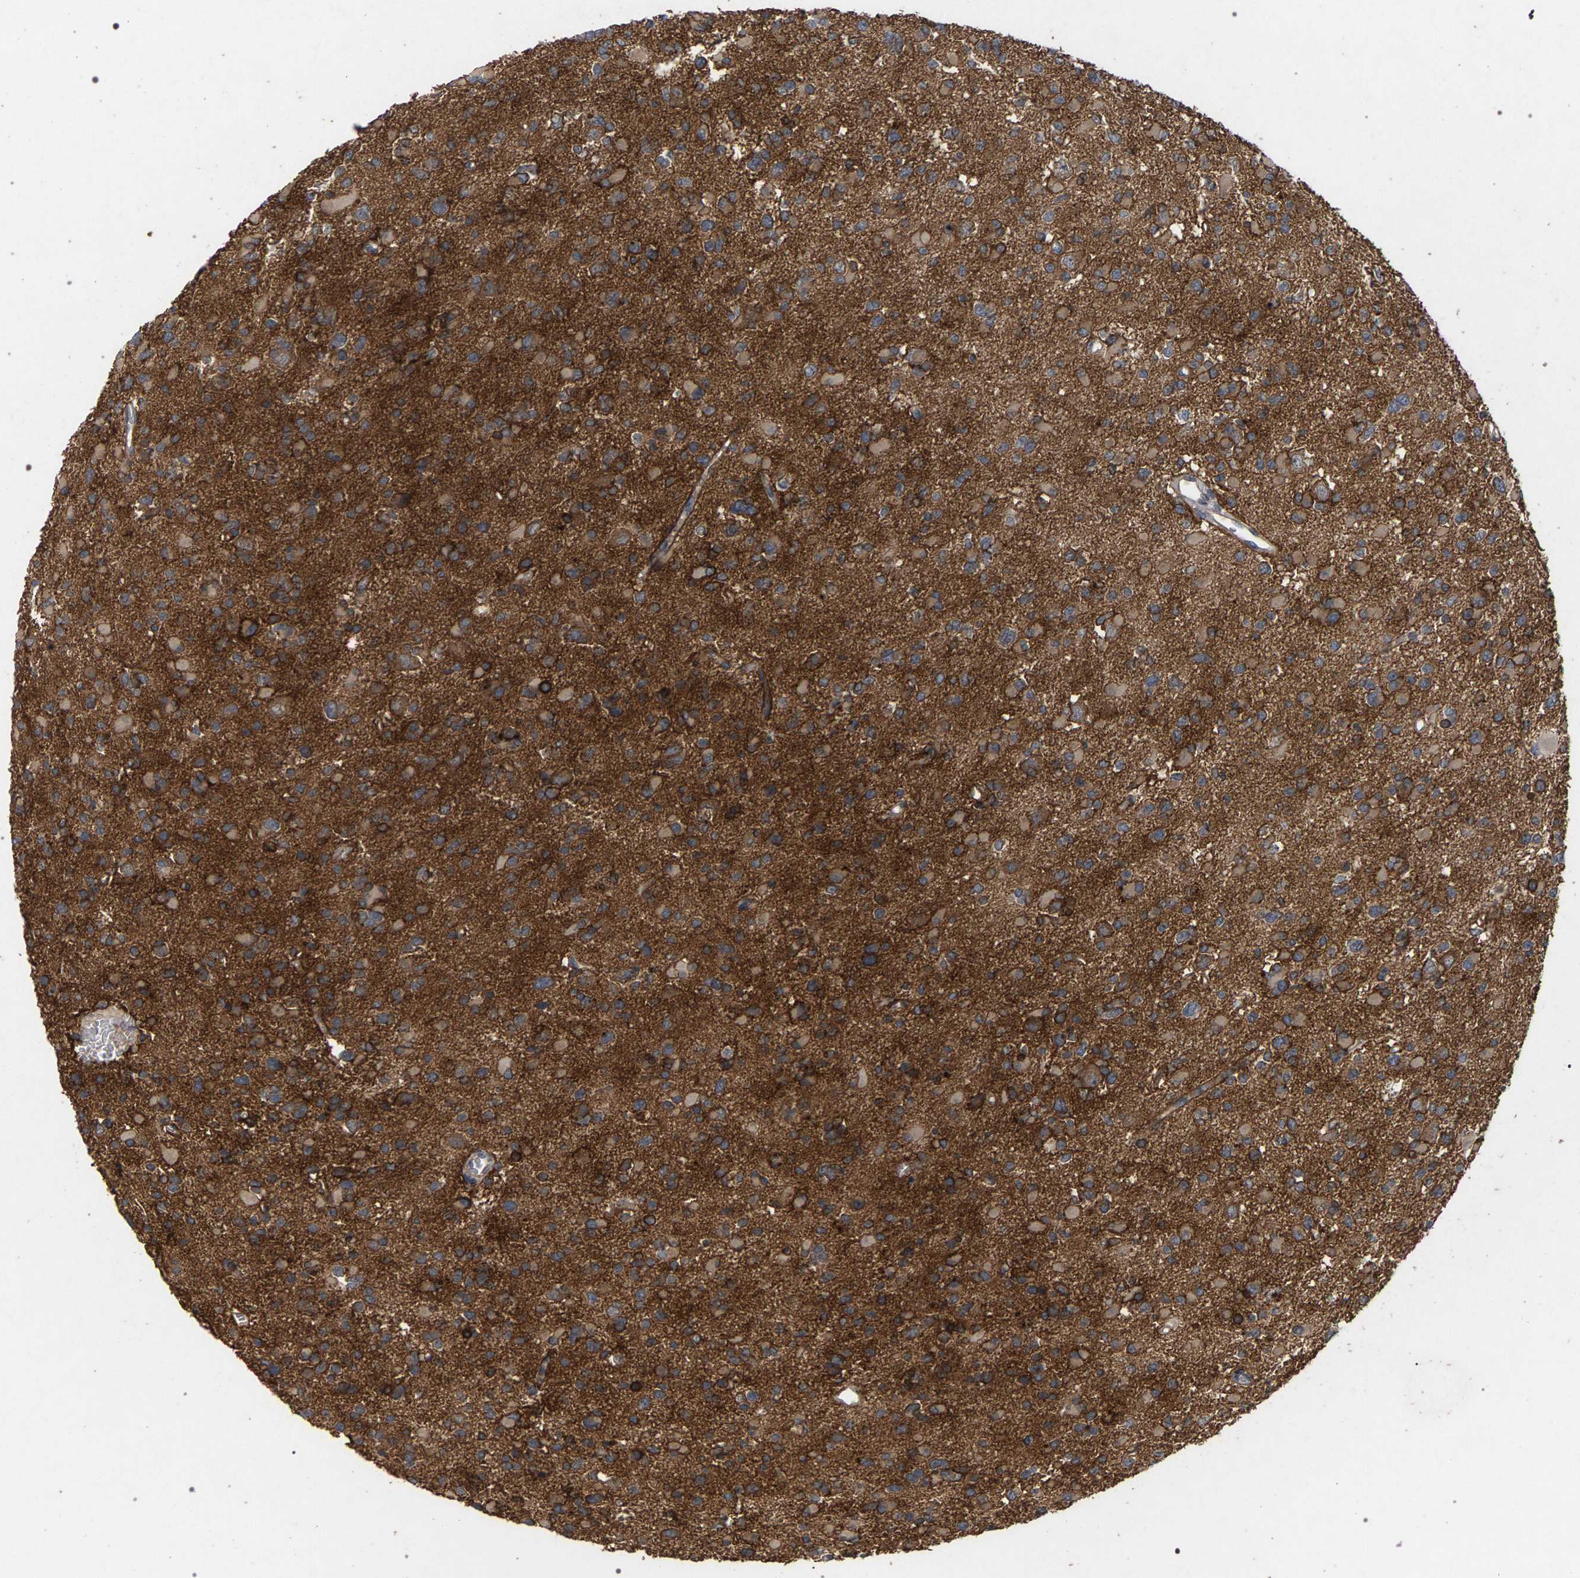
{"staining": {"intensity": "moderate", "quantity": ">75%", "location": "cytoplasmic/membranous"}, "tissue": "glioma", "cell_type": "Tumor cells", "image_type": "cancer", "snomed": [{"axis": "morphology", "description": "Glioma, malignant, Low grade"}, {"axis": "topography", "description": "Brain"}], "caption": "Glioma tissue displays moderate cytoplasmic/membranous staining in about >75% of tumor cells, visualized by immunohistochemistry.", "gene": "SLC4A4", "patient": {"sex": "female", "age": 22}}